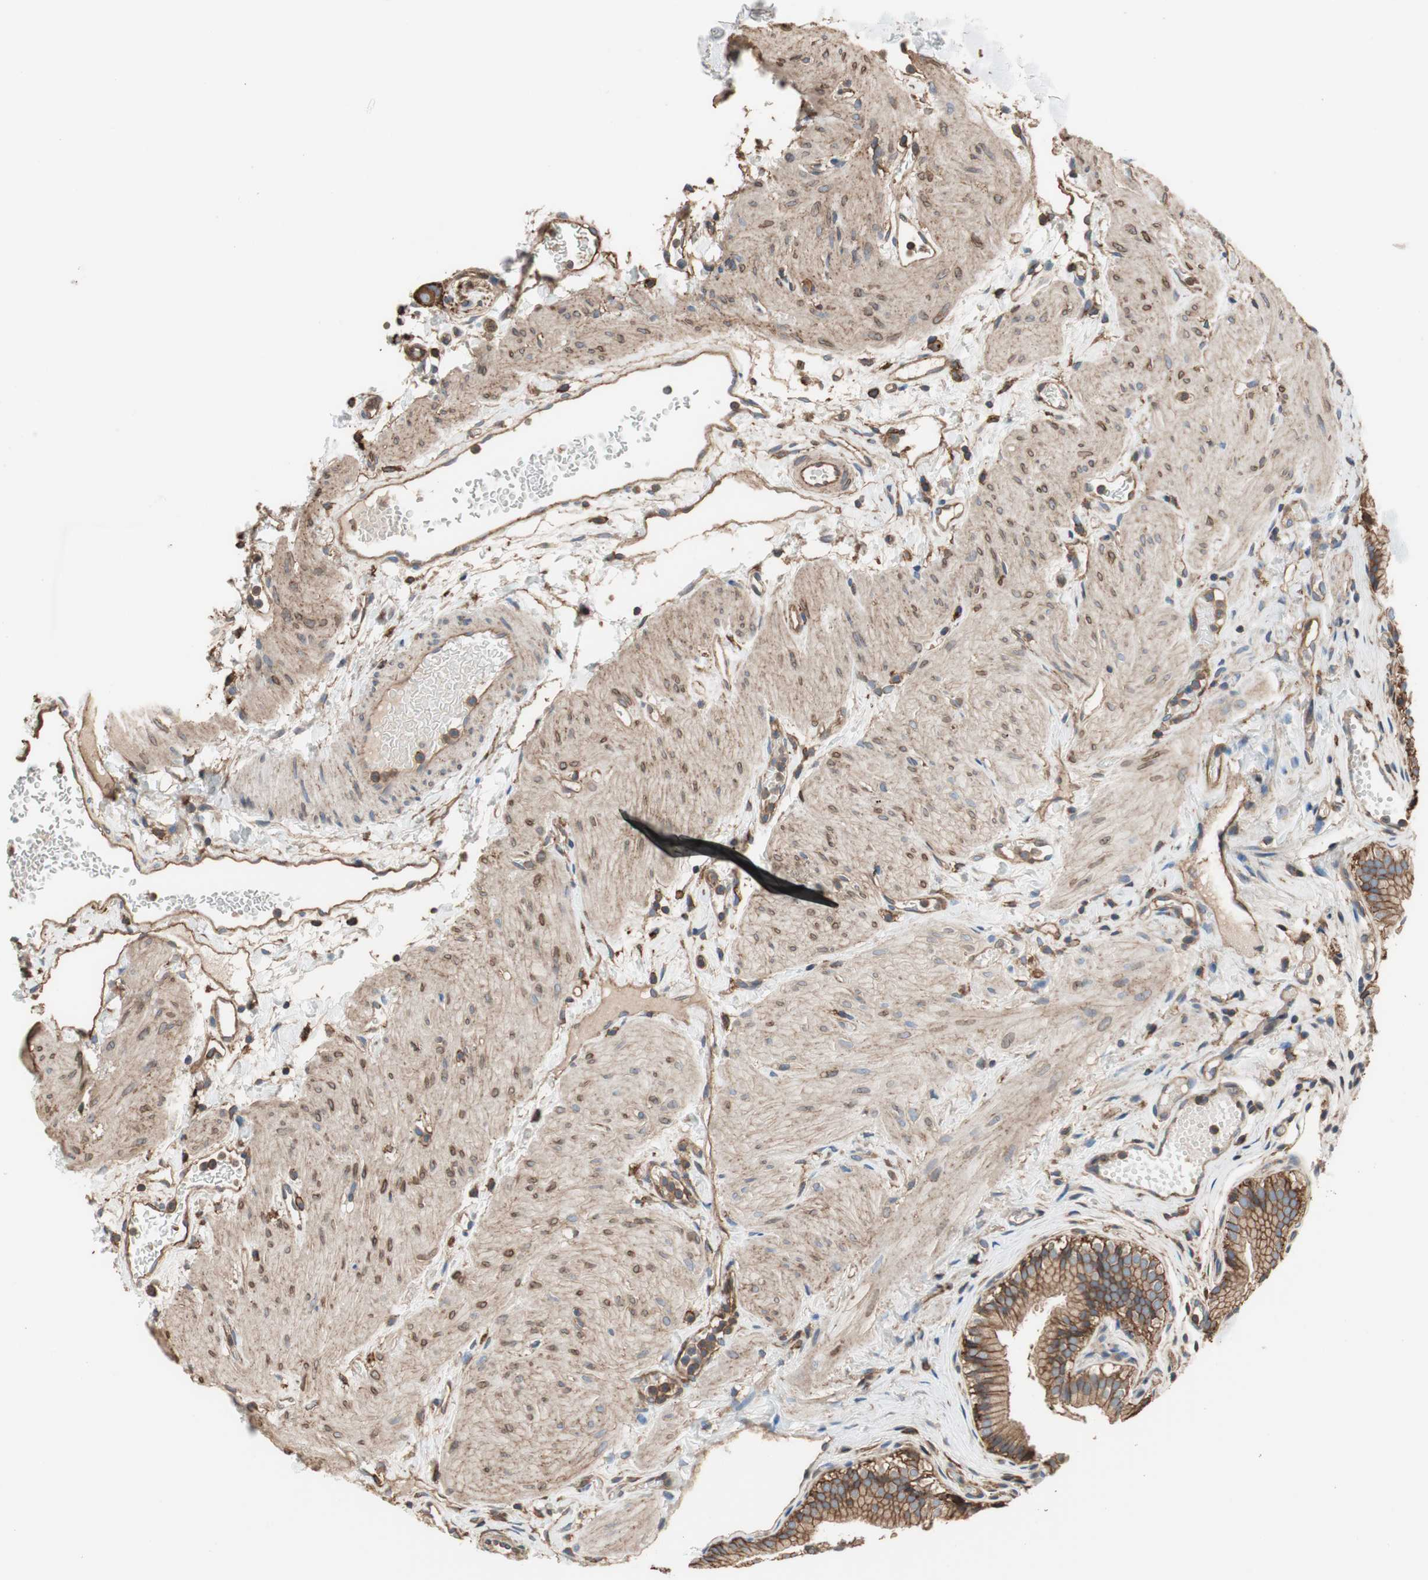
{"staining": {"intensity": "moderate", "quantity": ">75%", "location": "cytoplasmic/membranous"}, "tissue": "gallbladder", "cell_type": "Glandular cells", "image_type": "normal", "snomed": [{"axis": "morphology", "description": "Normal tissue, NOS"}, {"axis": "topography", "description": "Gallbladder"}], "caption": "Protein positivity by IHC shows moderate cytoplasmic/membranous positivity in approximately >75% of glandular cells in unremarkable gallbladder. (brown staining indicates protein expression, while blue staining denotes nuclei).", "gene": "IL1RL1", "patient": {"sex": "female", "age": 26}}